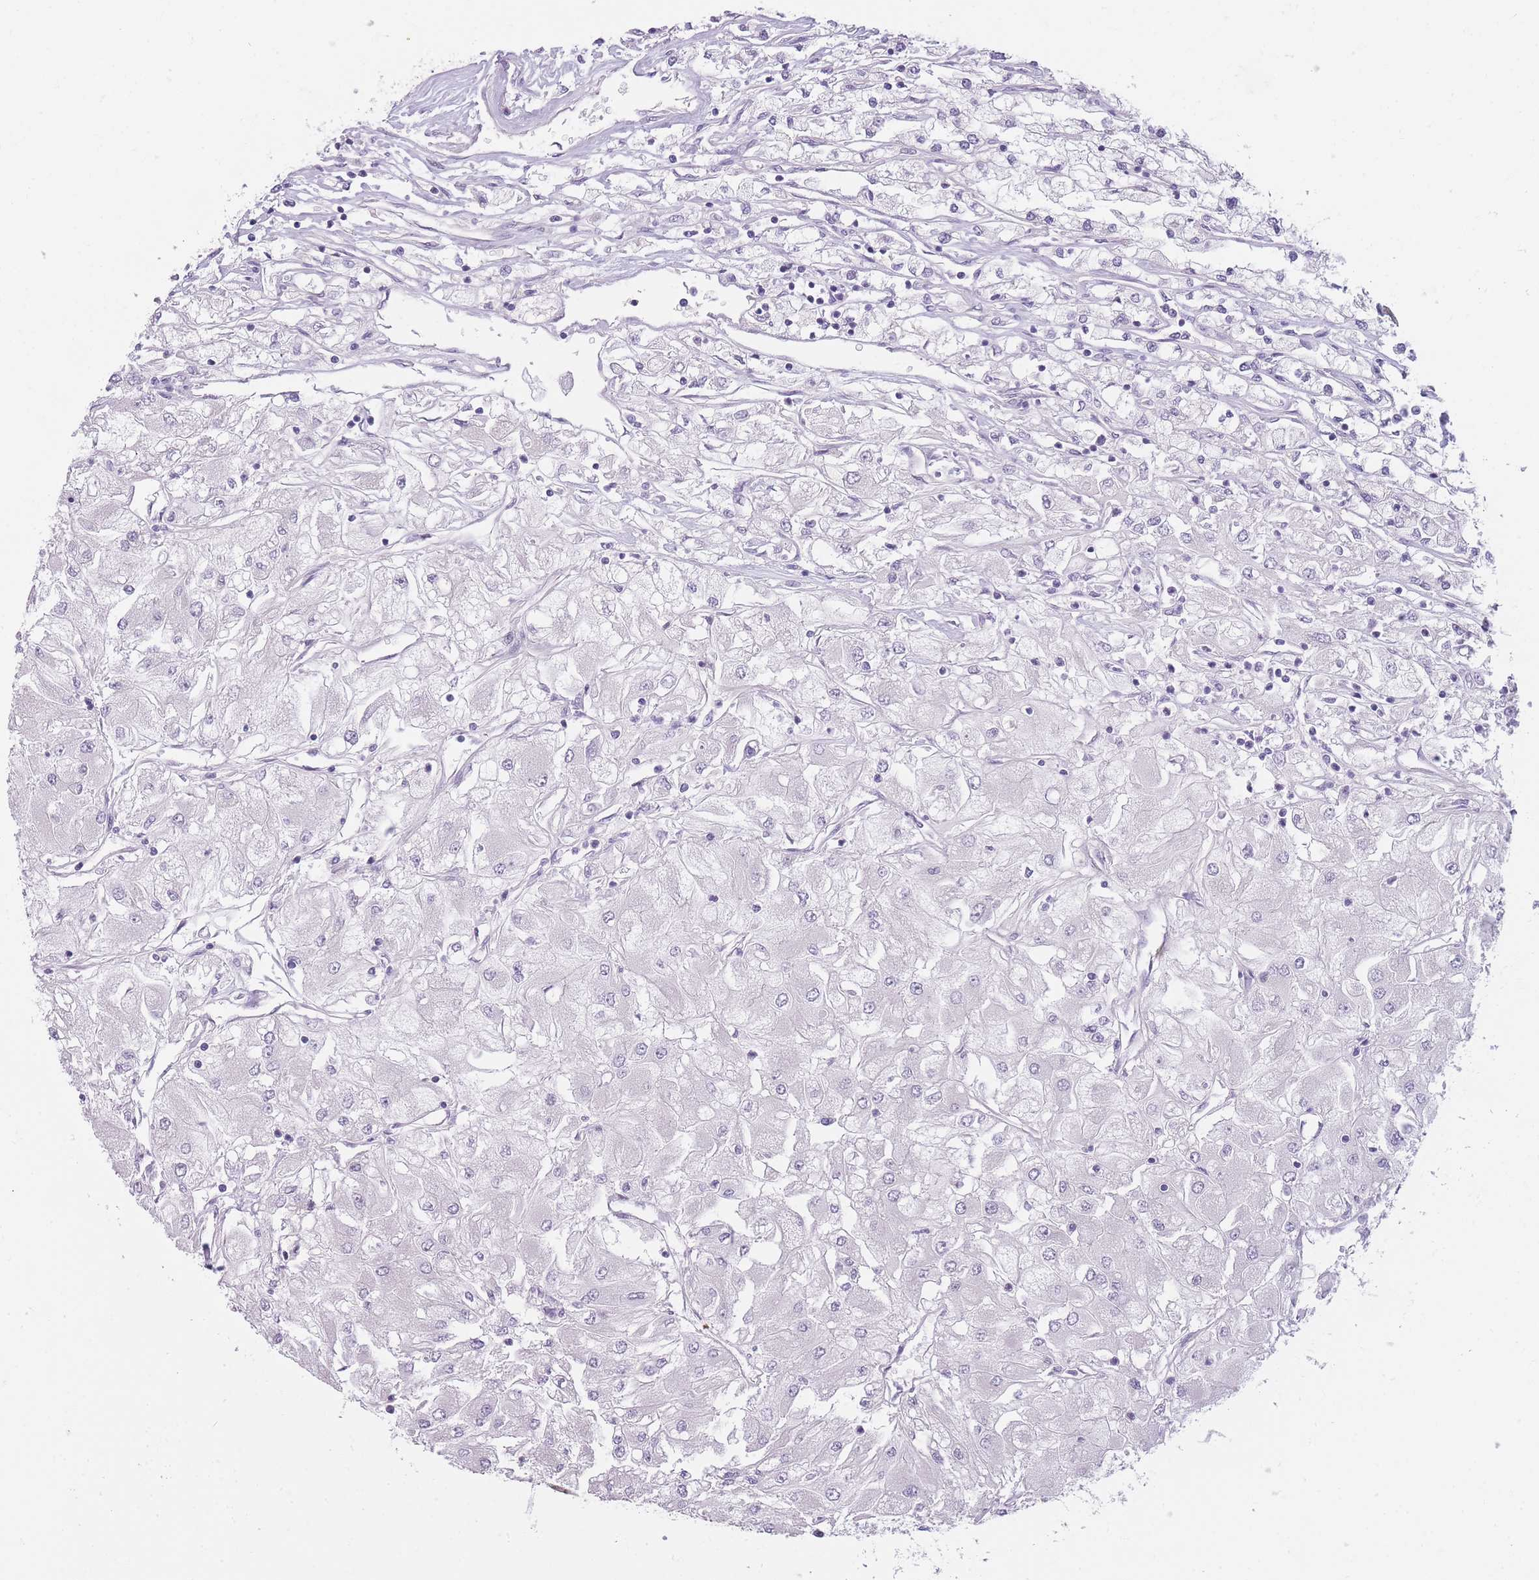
{"staining": {"intensity": "negative", "quantity": "none", "location": "none"}, "tissue": "renal cancer", "cell_type": "Tumor cells", "image_type": "cancer", "snomed": [{"axis": "morphology", "description": "Adenocarcinoma, NOS"}, {"axis": "topography", "description": "Kidney"}], "caption": "Immunohistochemical staining of human renal cancer shows no significant positivity in tumor cells.", "gene": "TMEM236", "patient": {"sex": "male", "age": 80}}